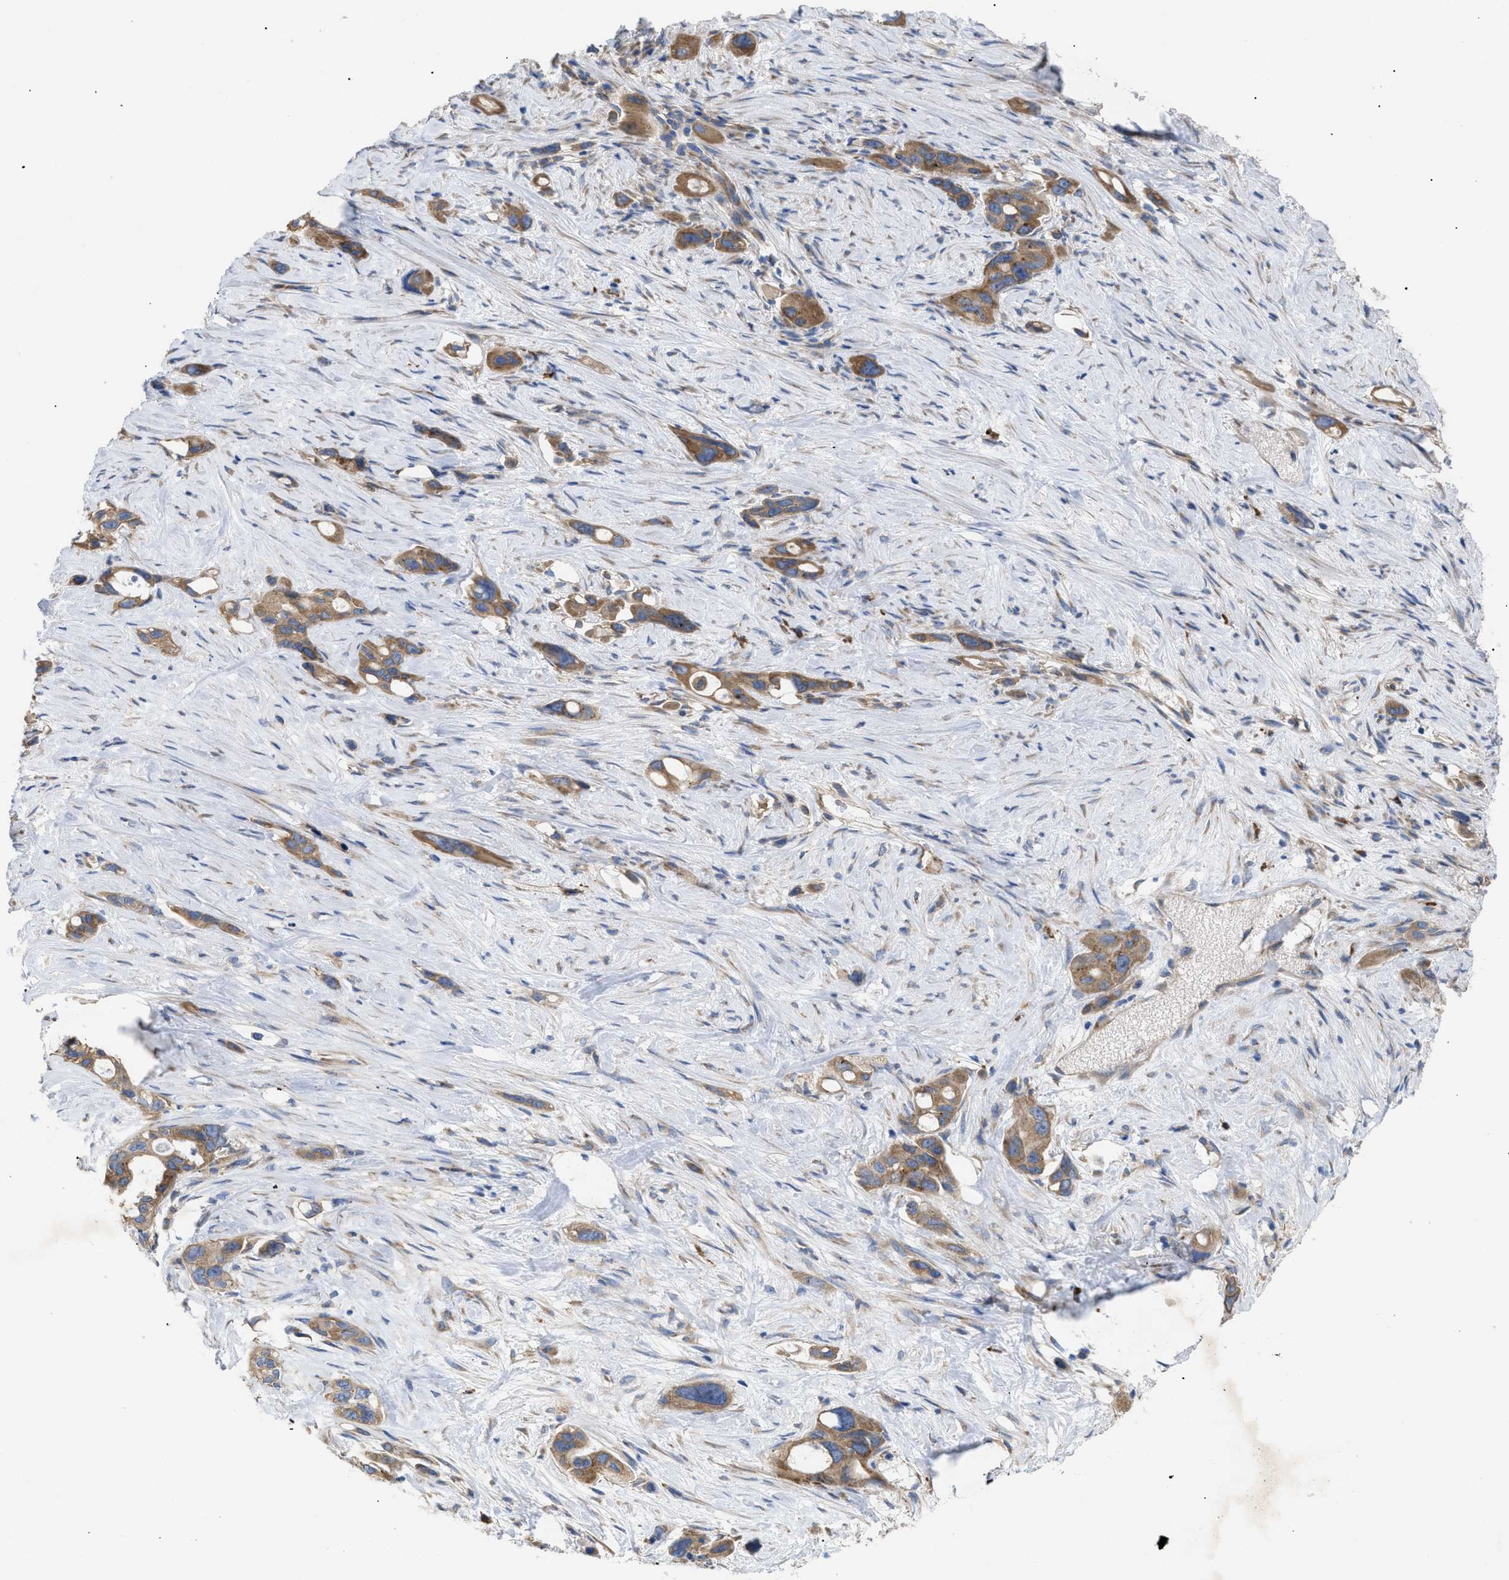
{"staining": {"intensity": "moderate", "quantity": ">75%", "location": "cytoplasmic/membranous"}, "tissue": "pancreatic cancer", "cell_type": "Tumor cells", "image_type": "cancer", "snomed": [{"axis": "morphology", "description": "Adenocarcinoma, NOS"}, {"axis": "topography", "description": "Pancreas"}], "caption": "Immunohistochemistry (IHC) staining of pancreatic cancer, which displays medium levels of moderate cytoplasmic/membranous expression in approximately >75% of tumor cells indicating moderate cytoplasmic/membranous protein positivity. The staining was performed using DAB (3,3'-diaminobenzidine) (brown) for protein detection and nuclei were counterstained in hematoxylin (blue).", "gene": "SLC50A1", "patient": {"sex": "male", "age": 53}}